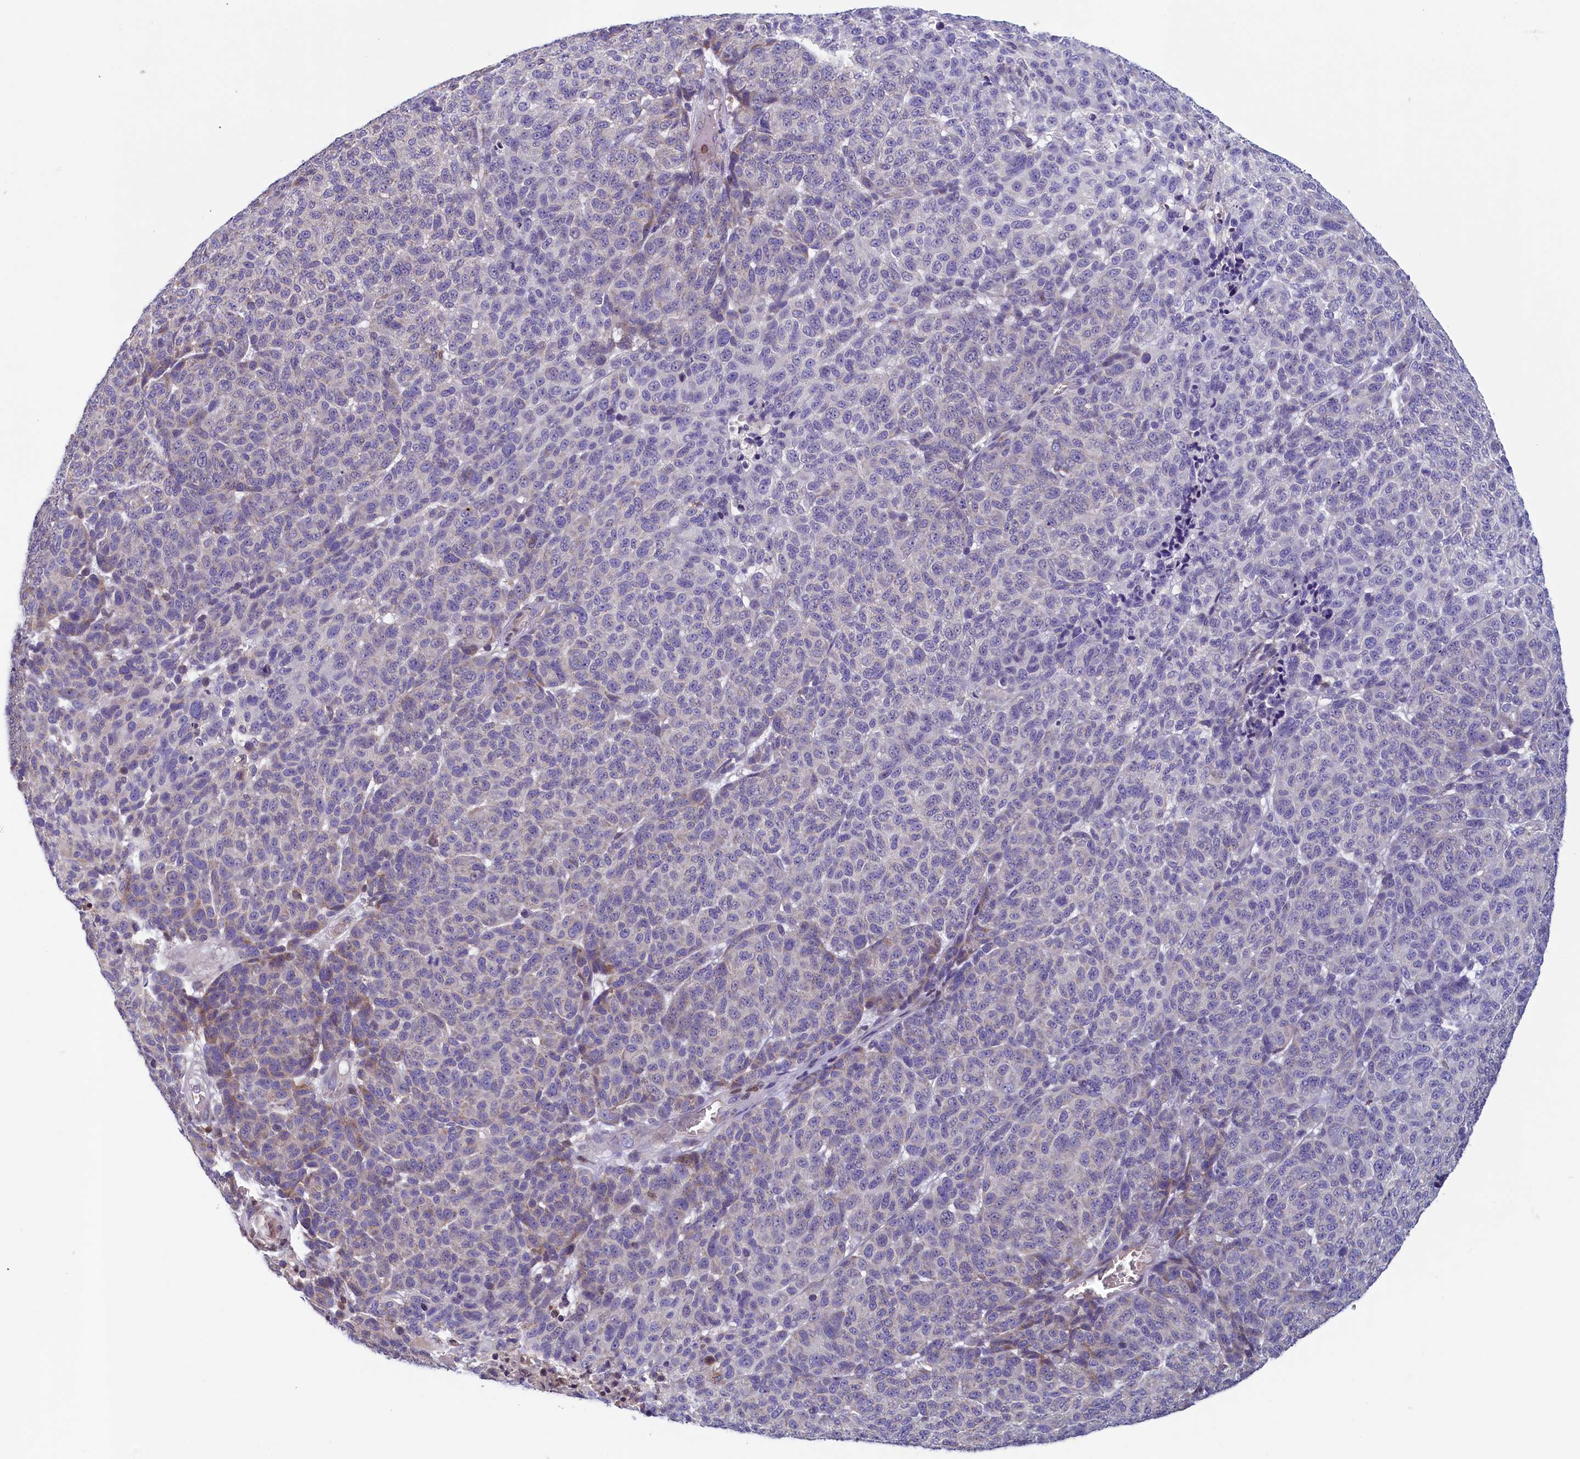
{"staining": {"intensity": "negative", "quantity": "none", "location": "none"}, "tissue": "melanoma", "cell_type": "Tumor cells", "image_type": "cancer", "snomed": [{"axis": "morphology", "description": "Malignant melanoma, NOS"}, {"axis": "topography", "description": "Skin"}], "caption": "Malignant melanoma was stained to show a protein in brown. There is no significant staining in tumor cells.", "gene": "TRAF3IP3", "patient": {"sex": "male", "age": 49}}